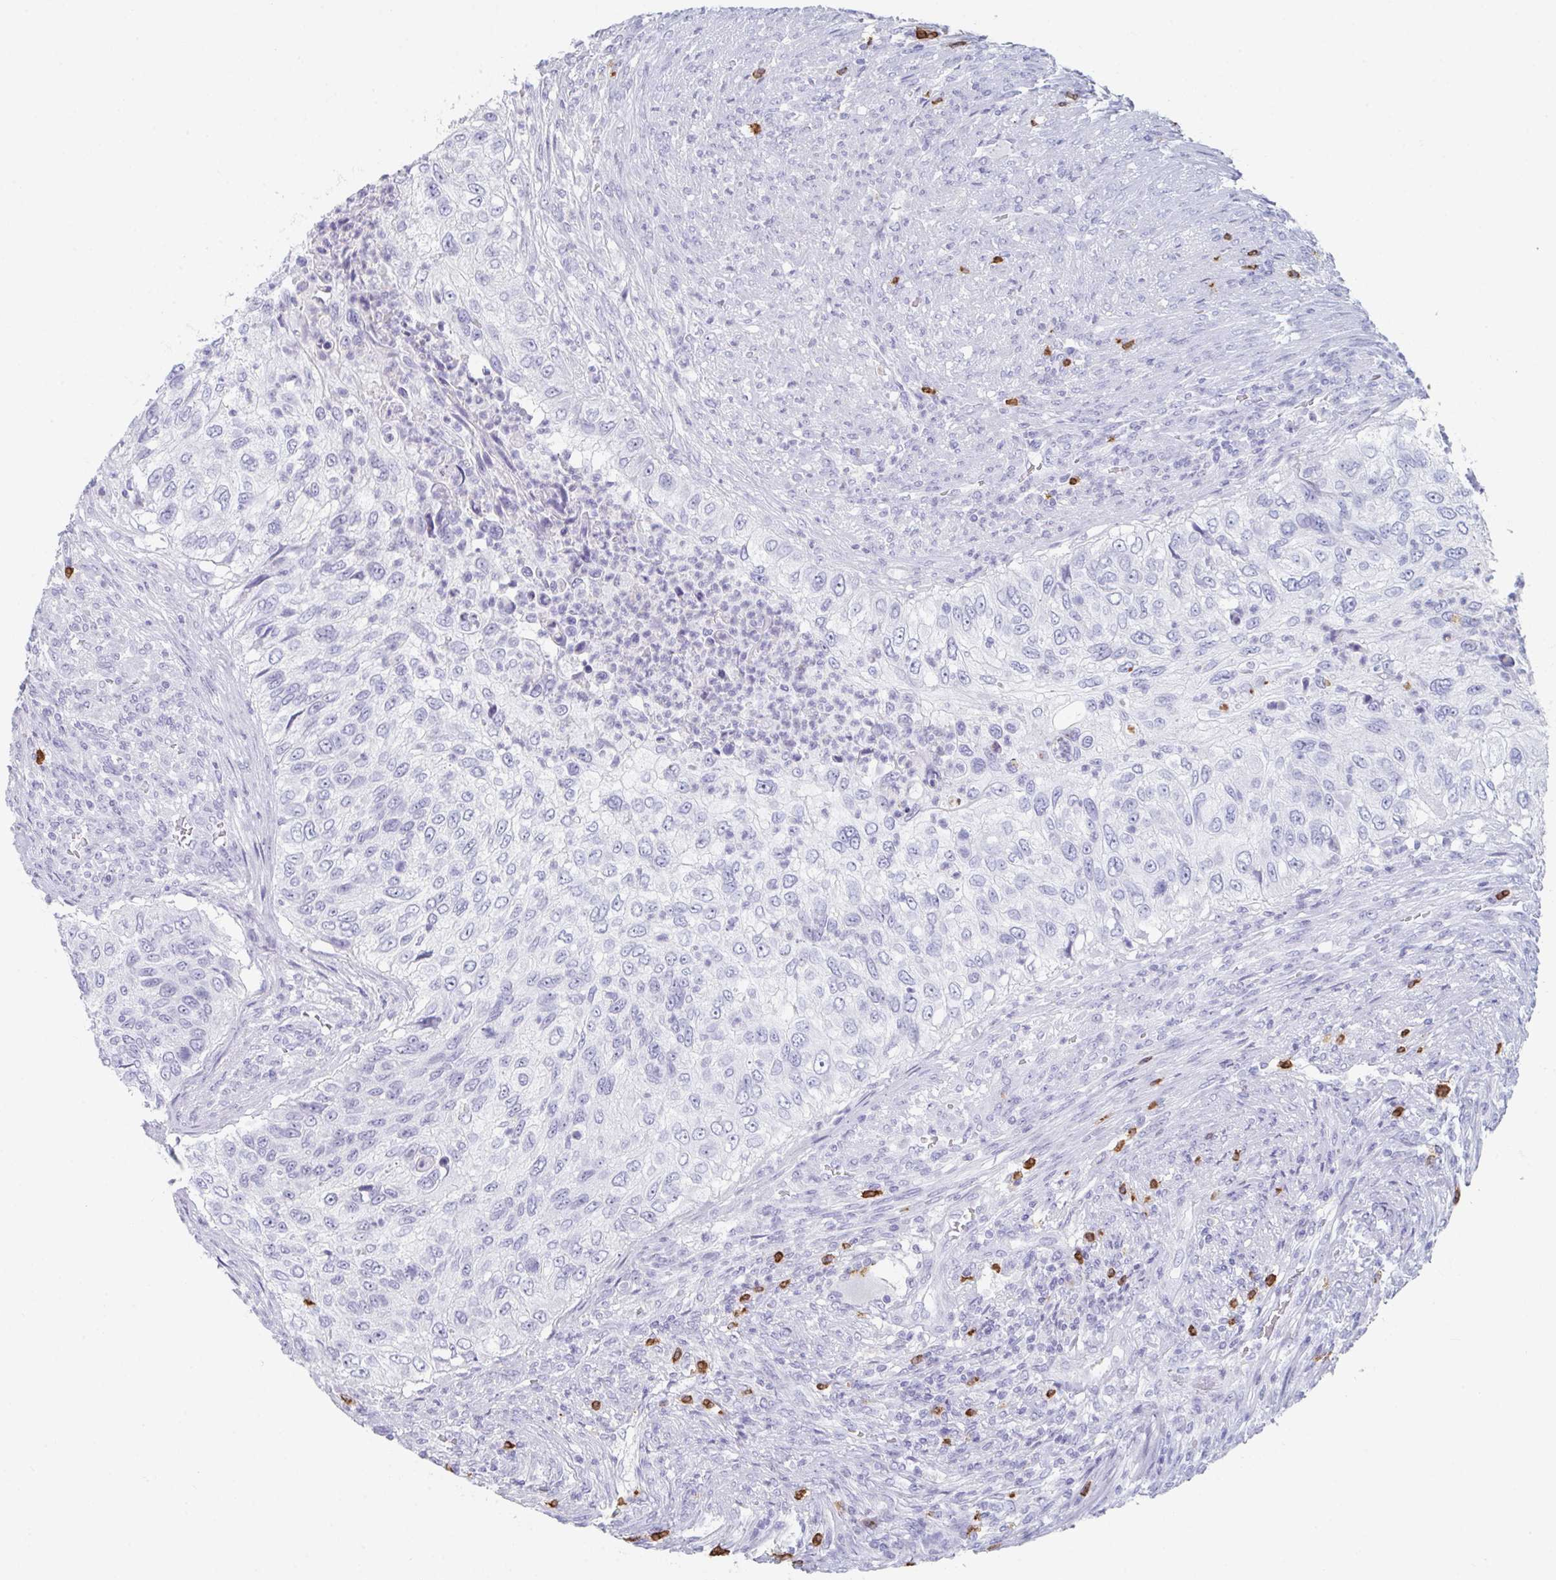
{"staining": {"intensity": "negative", "quantity": "none", "location": "none"}, "tissue": "urothelial cancer", "cell_type": "Tumor cells", "image_type": "cancer", "snomed": [{"axis": "morphology", "description": "Urothelial carcinoma, High grade"}, {"axis": "topography", "description": "Urinary bladder"}], "caption": "DAB immunohistochemical staining of urothelial cancer exhibits no significant staining in tumor cells.", "gene": "RUBCN", "patient": {"sex": "female", "age": 60}}